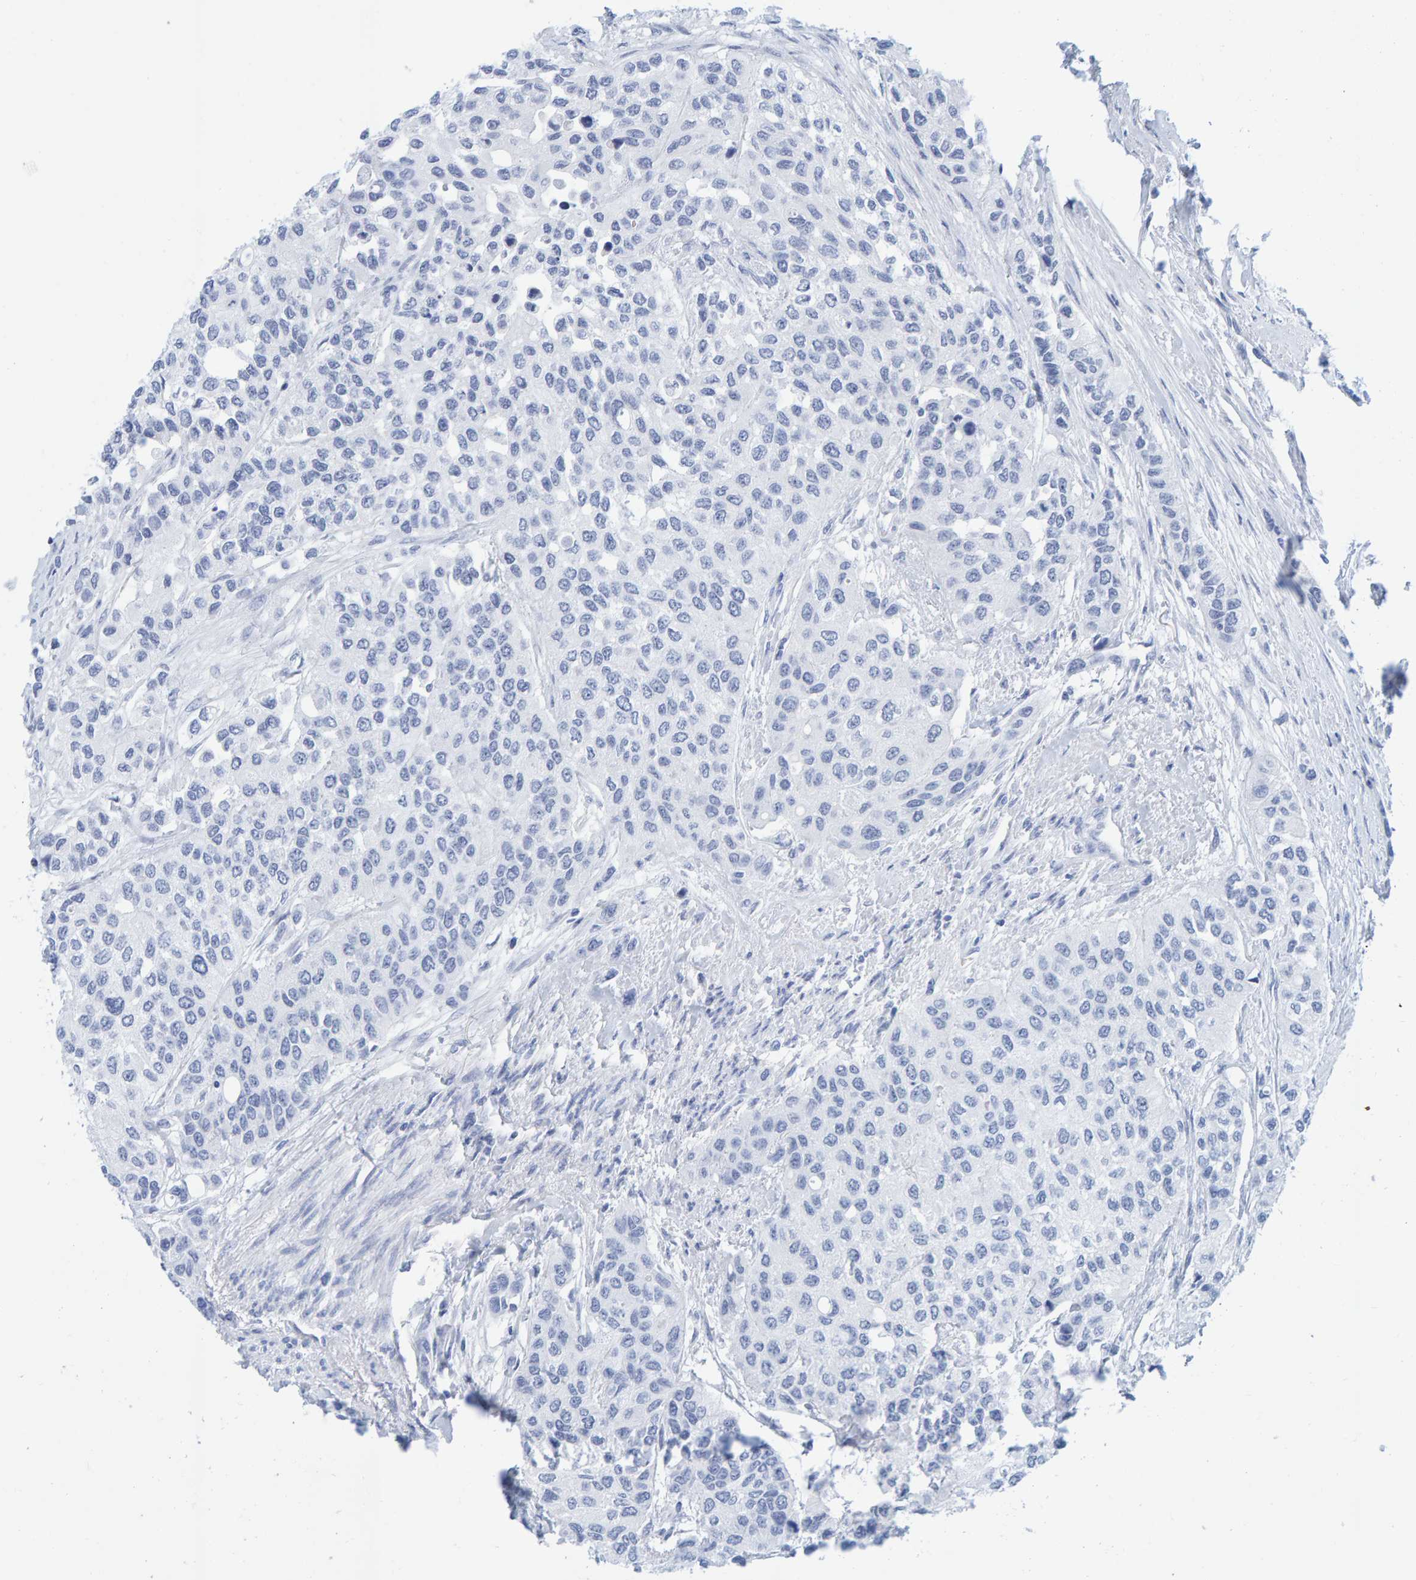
{"staining": {"intensity": "negative", "quantity": "none", "location": "none"}, "tissue": "urothelial cancer", "cell_type": "Tumor cells", "image_type": "cancer", "snomed": [{"axis": "morphology", "description": "Urothelial carcinoma, High grade"}, {"axis": "topography", "description": "Urinary bladder"}], "caption": "A histopathology image of high-grade urothelial carcinoma stained for a protein demonstrates no brown staining in tumor cells.", "gene": "SFTPC", "patient": {"sex": "female", "age": 56}}